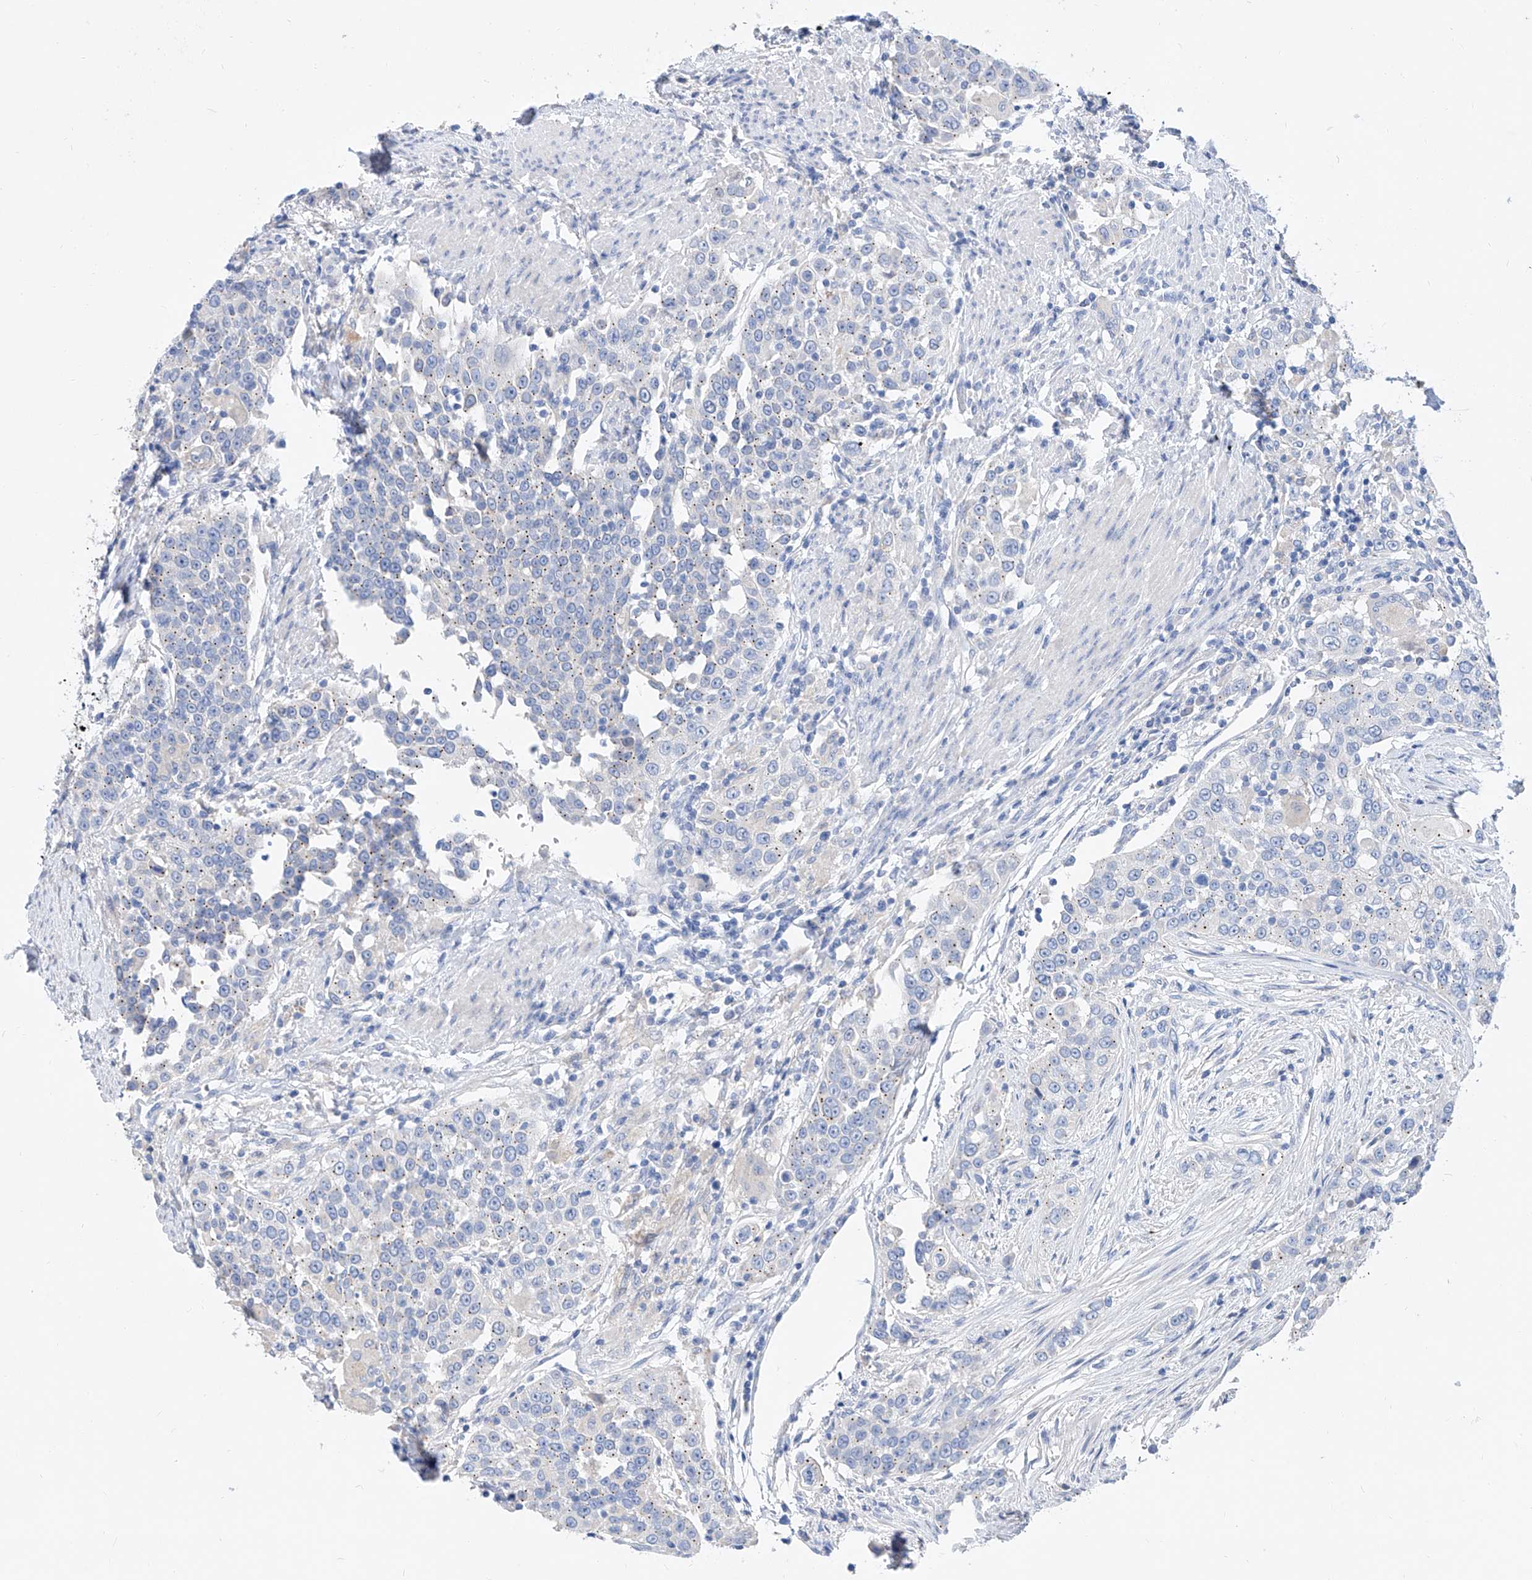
{"staining": {"intensity": "negative", "quantity": "none", "location": "none"}, "tissue": "urothelial cancer", "cell_type": "Tumor cells", "image_type": "cancer", "snomed": [{"axis": "morphology", "description": "Urothelial carcinoma, High grade"}, {"axis": "topography", "description": "Urinary bladder"}], "caption": "This photomicrograph is of high-grade urothelial carcinoma stained with immunohistochemistry (IHC) to label a protein in brown with the nuclei are counter-stained blue. There is no expression in tumor cells.", "gene": "SLC25A29", "patient": {"sex": "female", "age": 80}}